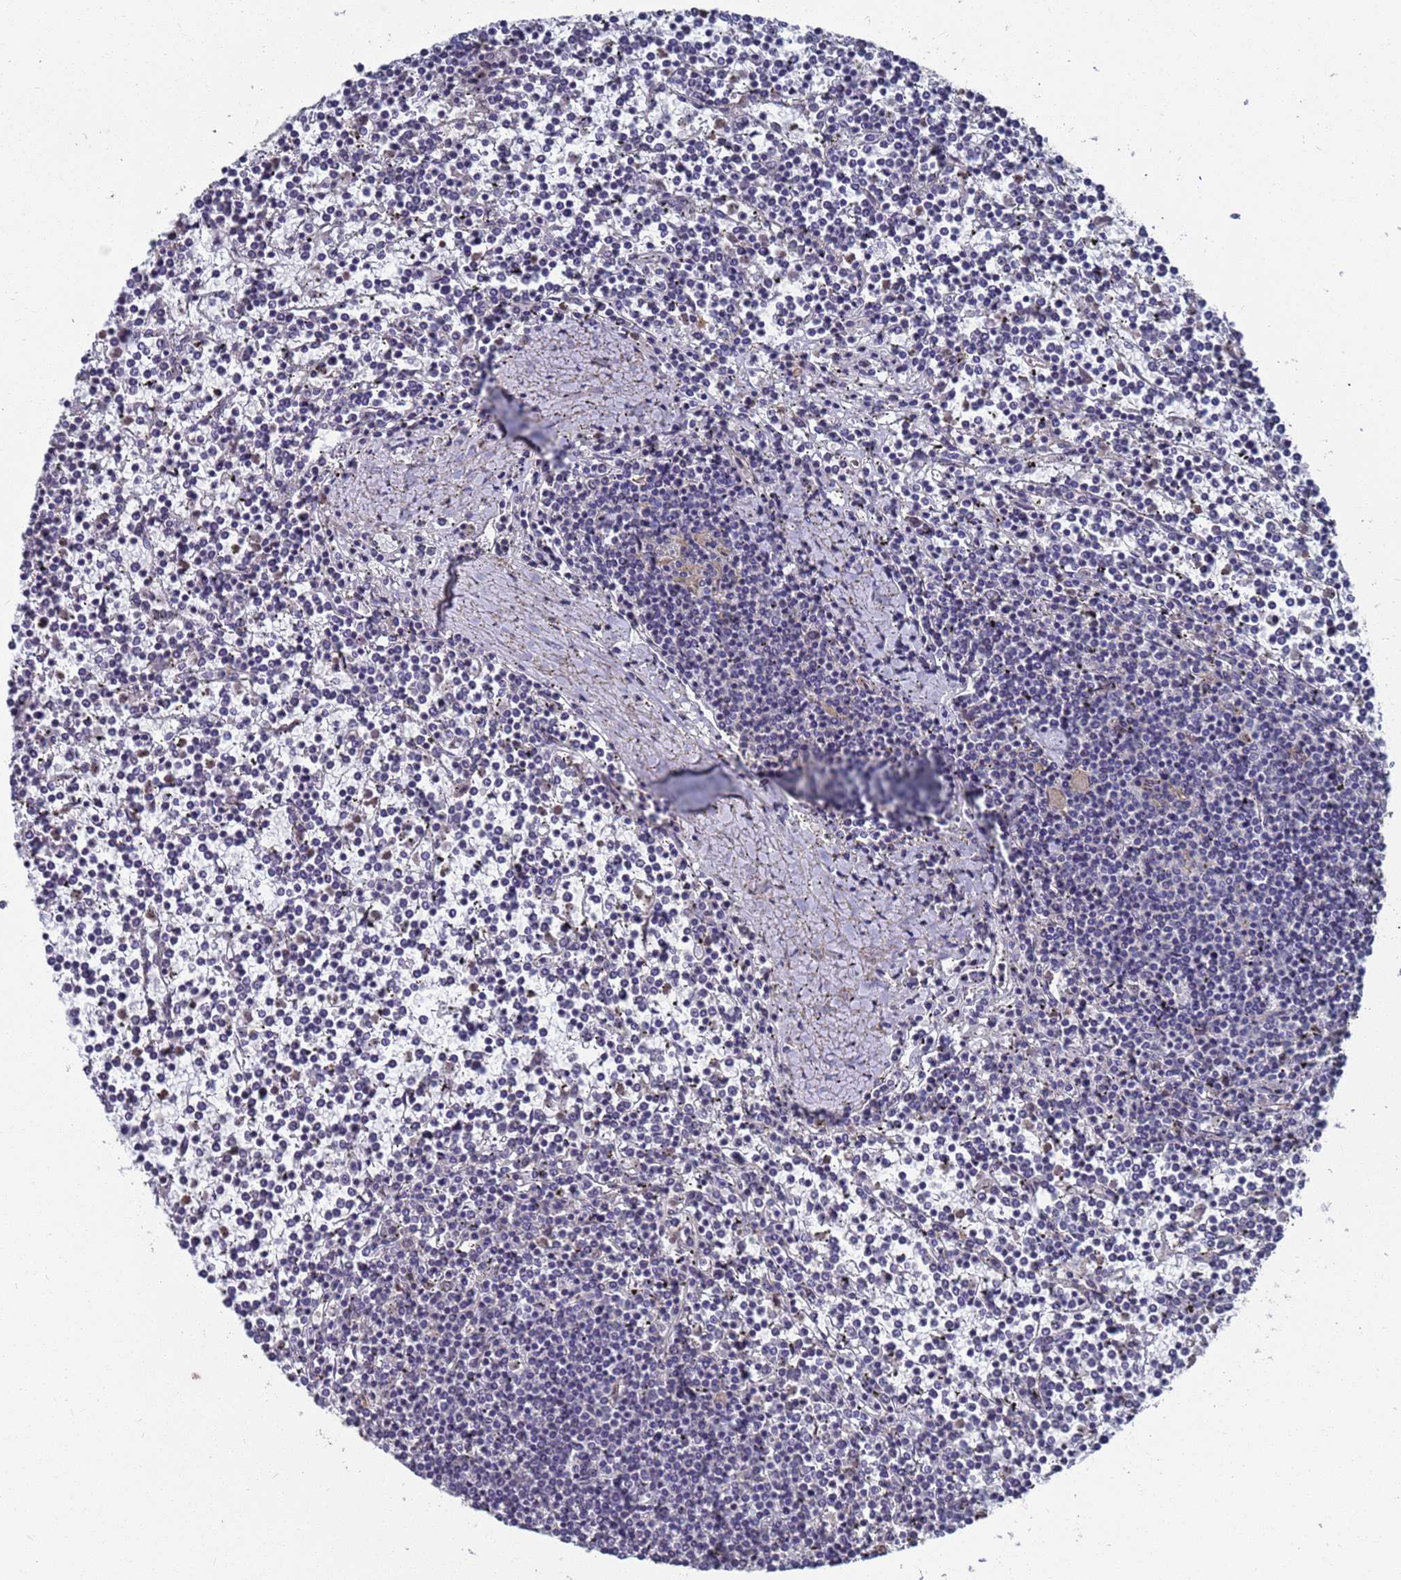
{"staining": {"intensity": "negative", "quantity": "none", "location": "none"}, "tissue": "lymphoma", "cell_type": "Tumor cells", "image_type": "cancer", "snomed": [{"axis": "morphology", "description": "Malignant lymphoma, non-Hodgkin's type, Low grade"}, {"axis": "topography", "description": "Spleen"}], "caption": "This is an immunohistochemistry (IHC) image of human low-grade malignant lymphoma, non-Hodgkin's type. There is no positivity in tumor cells.", "gene": "CFAP119", "patient": {"sex": "female", "age": 19}}